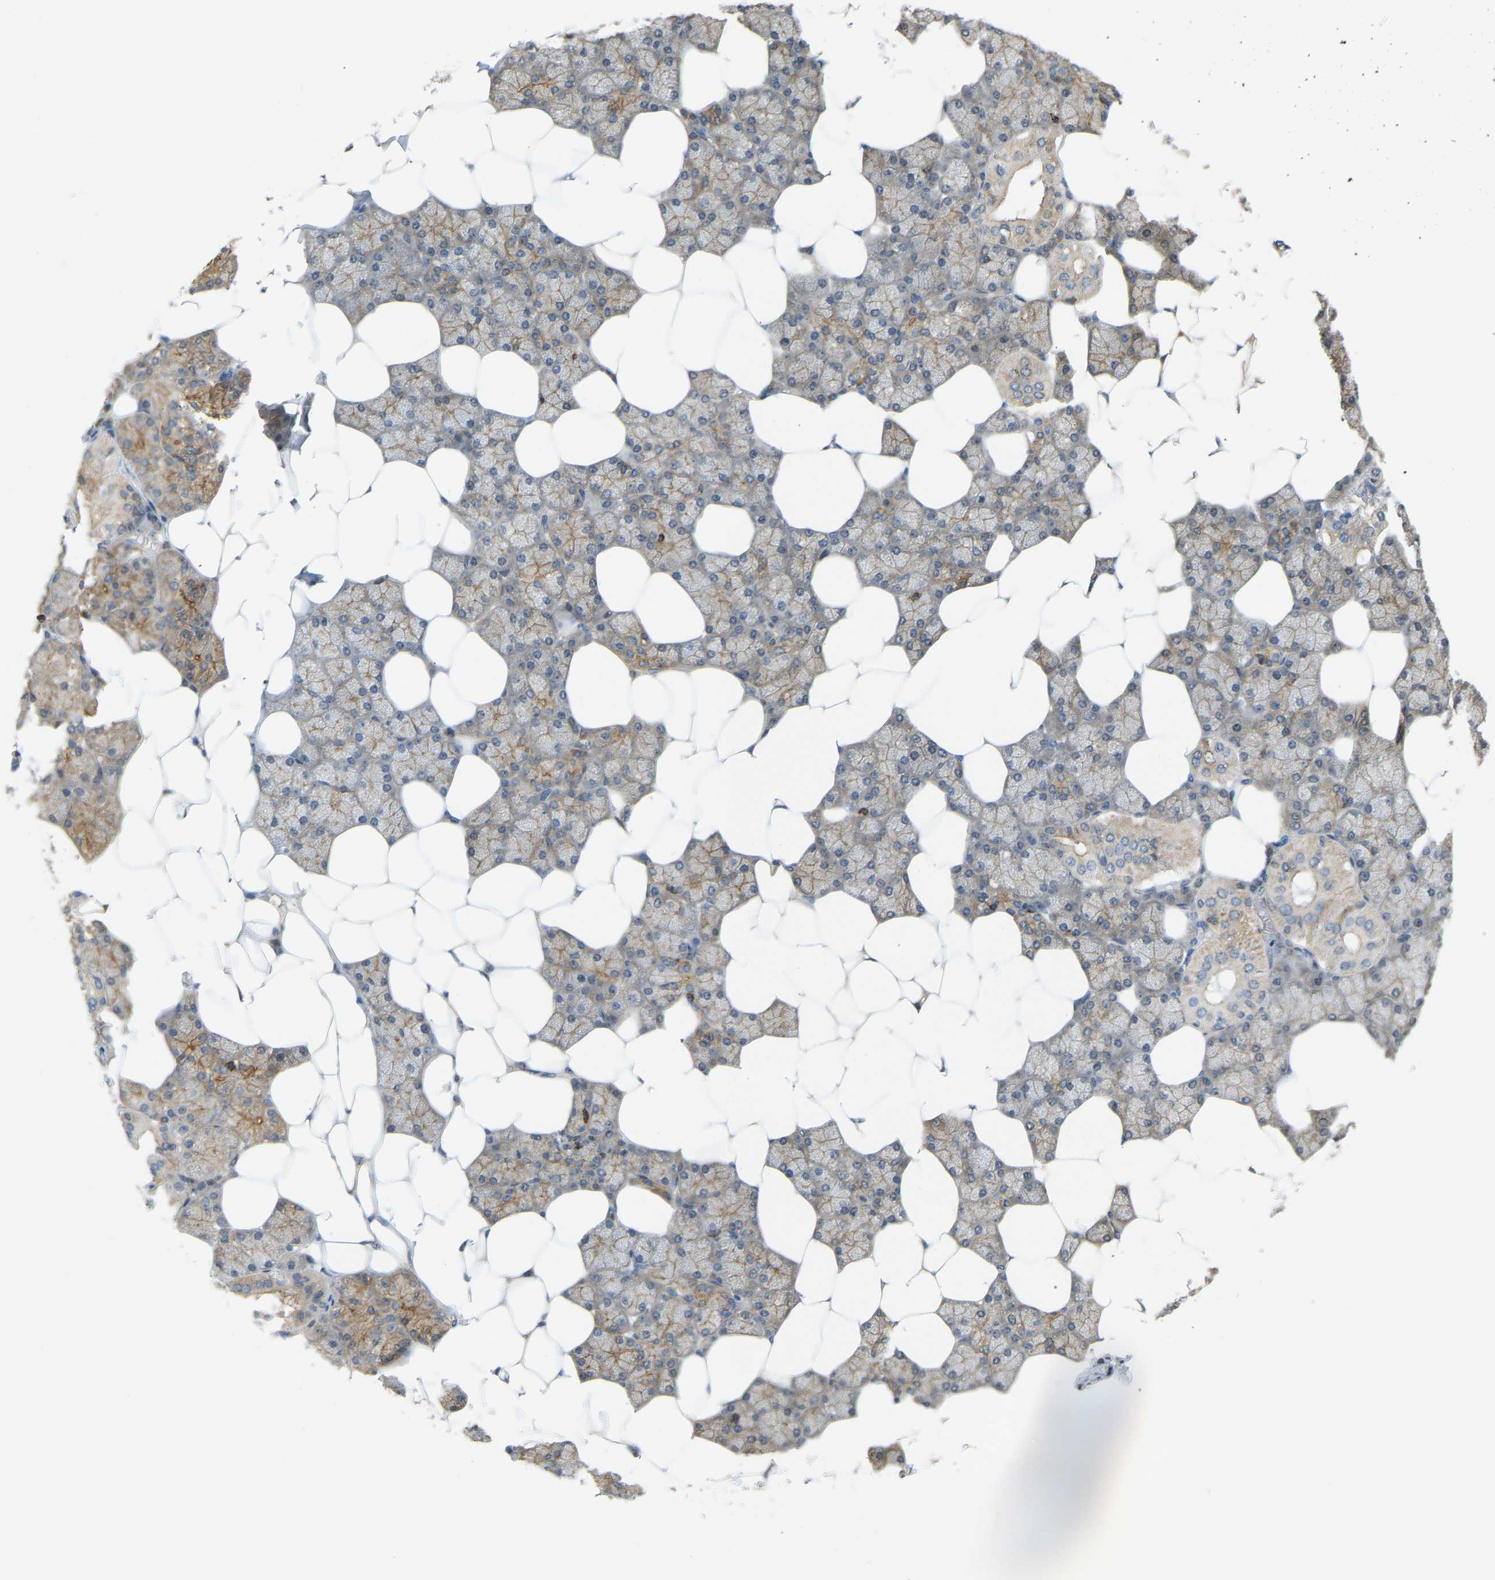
{"staining": {"intensity": "moderate", "quantity": ">75%", "location": "cytoplasmic/membranous"}, "tissue": "salivary gland", "cell_type": "Glandular cells", "image_type": "normal", "snomed": [{"axis": "morphology", "description": "Normal tissue, NOS"}, {"axis": "topography", "description": "Salivary gland"}], "caption": "Protein staining reveals moderate cytoplasmic/membranous staining in about >75% of glandular cells in normal salivary gland.", "gene": "KIAA1671", "patient": {"sex": "male", "age": 62}}